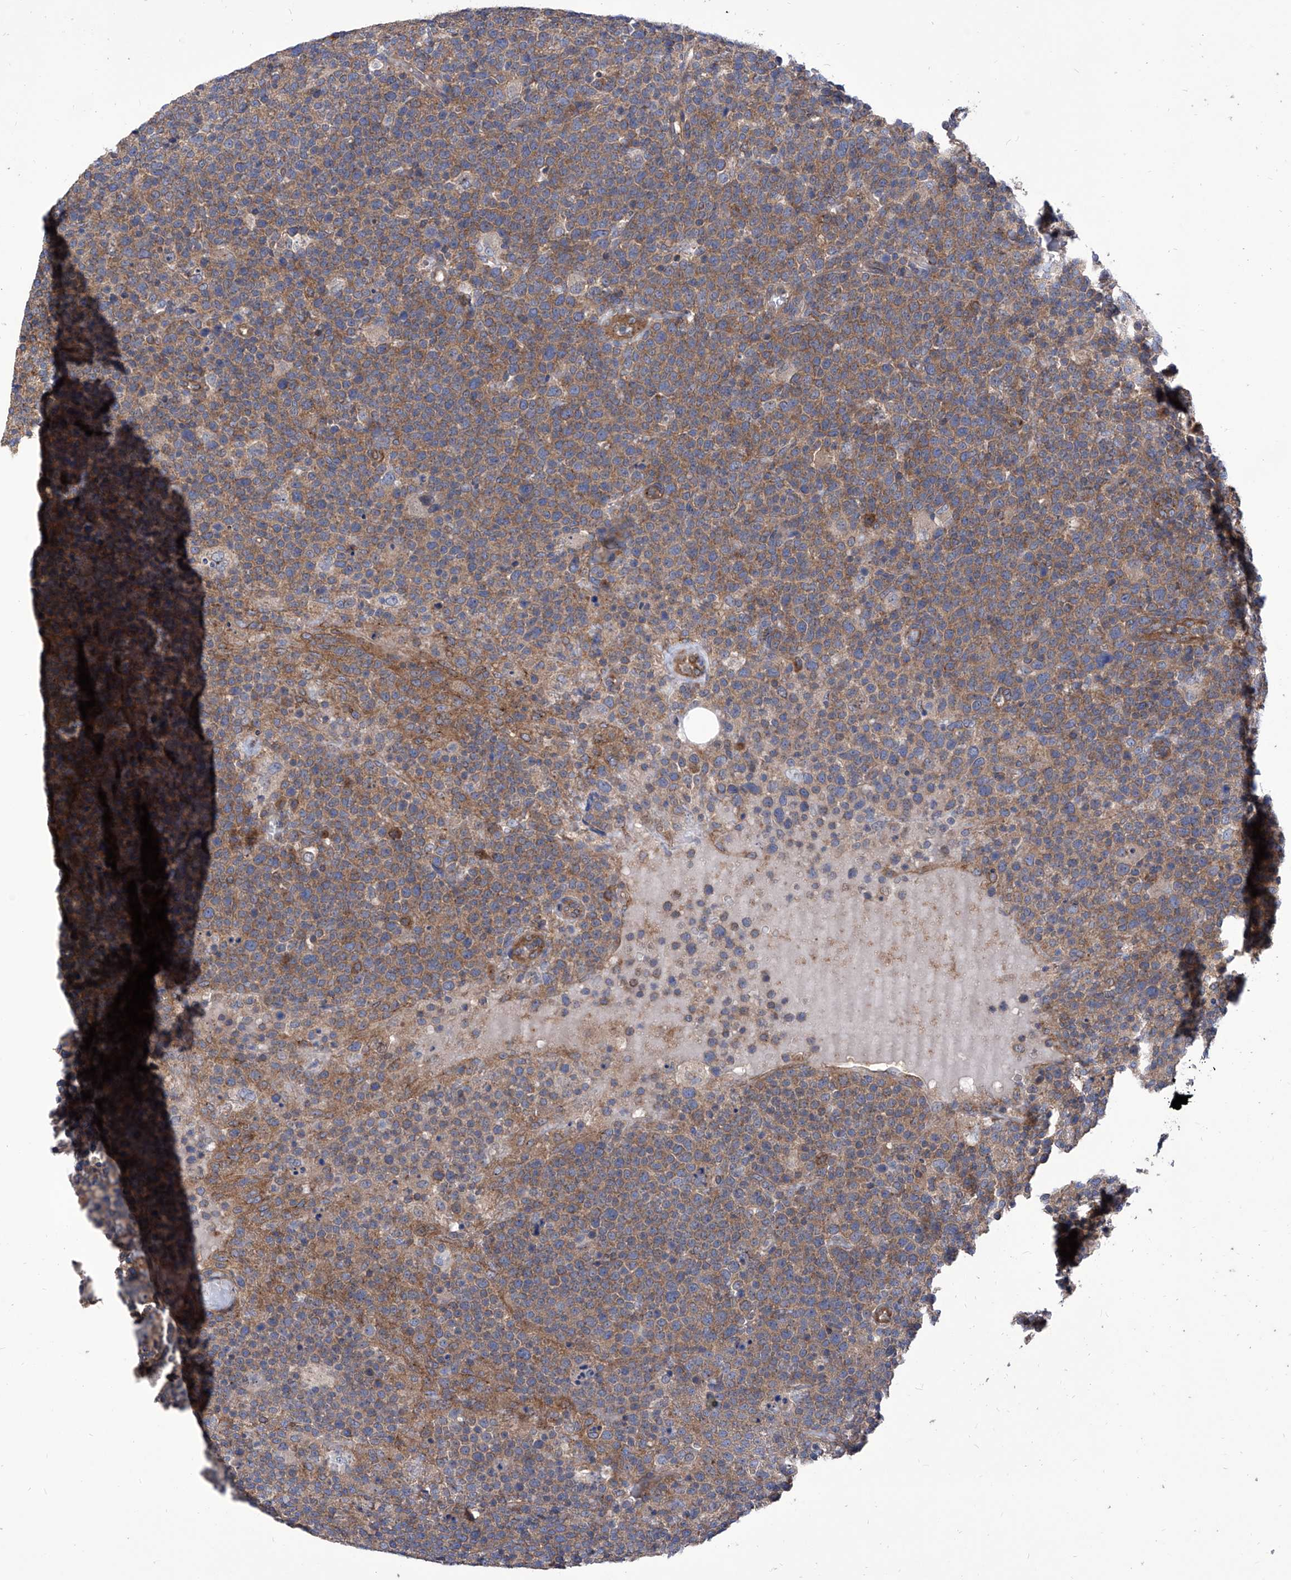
{"staining": {"intensity": "moderate", "quantity": "25%-75%", "location": "cytoplasmic/membranous"}, "tissue": "lymphoma", "cell_type": "Tumor cells", "image_type": "cancer", "snomed": [{"axis": "morphology", "description": "Malignant lymphoma, non-Hodgkin's type, High grade"}, {"axis": "topography", "description": "Lymph node"}], "caption": "Lymphoma tissue exhibits moderate cytoplasmic/membranous expression in about 25%-75% of tumor cells, visualized by immunohistochemistry.", "gene": "TJAP1", "patient": {"sex": "male", "age": 61}}